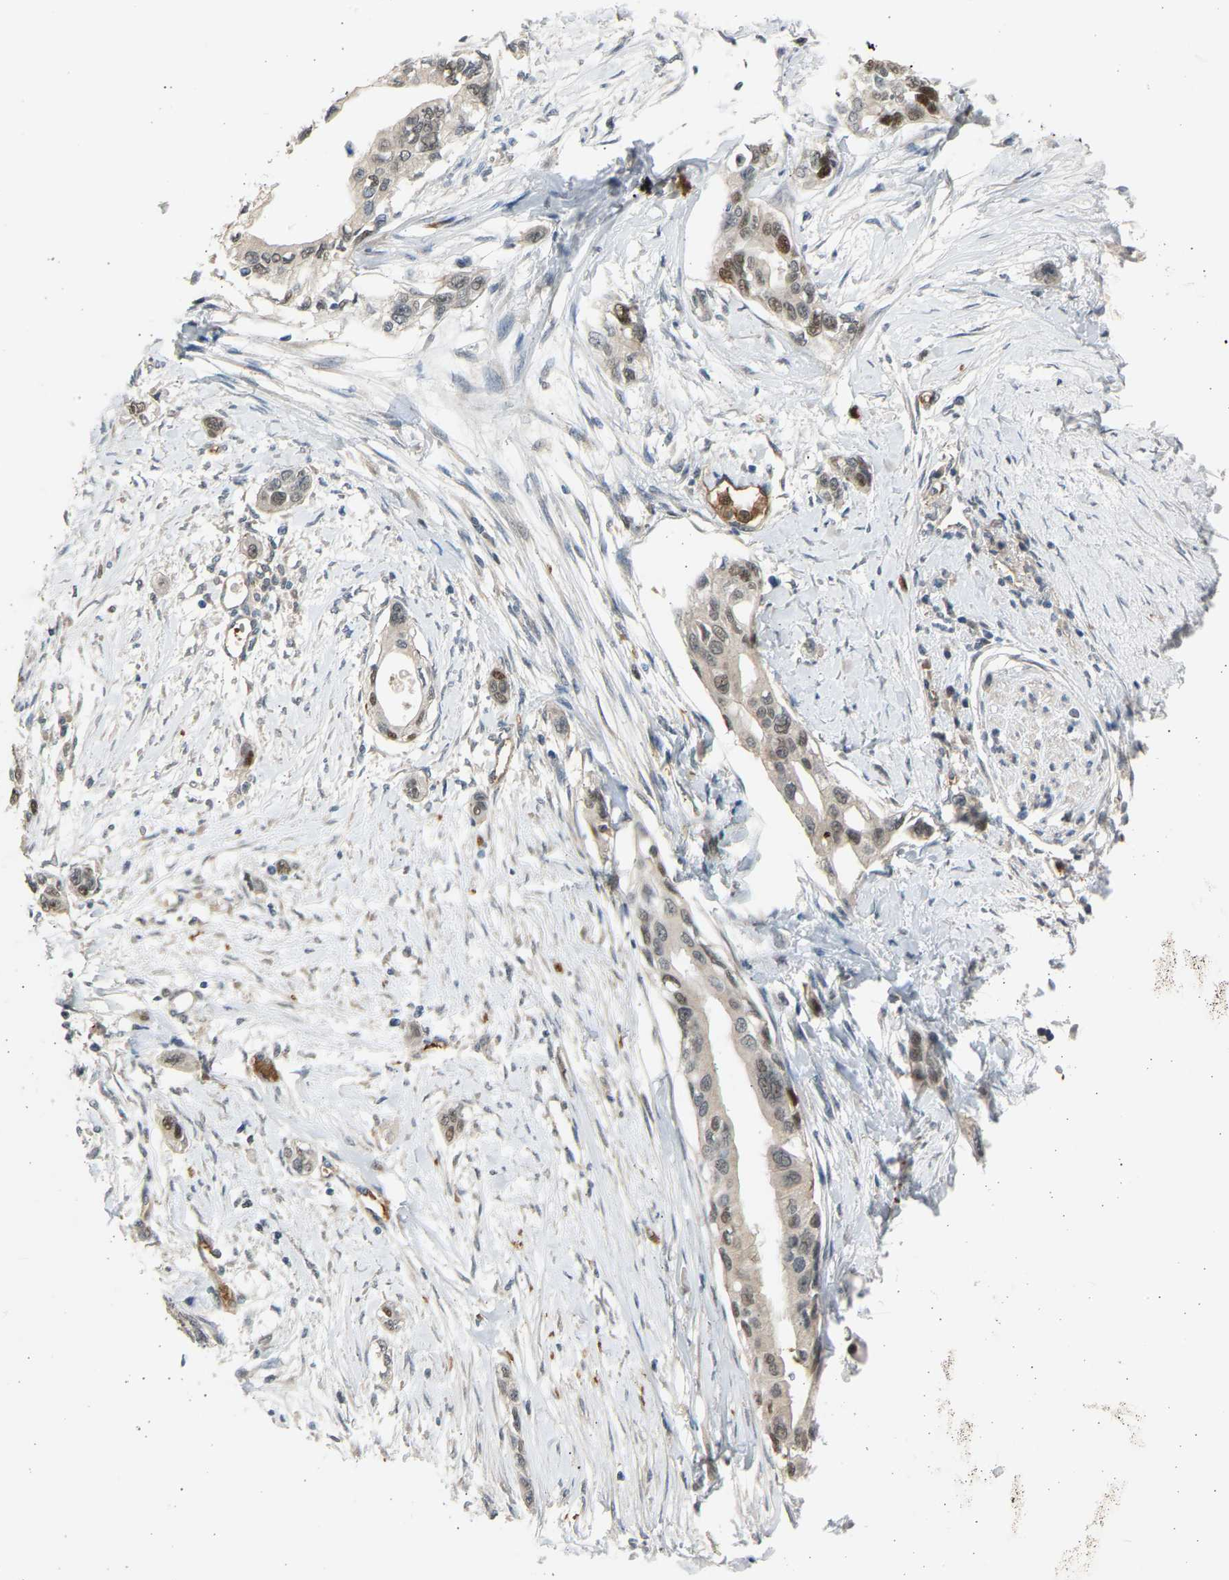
{"staining": {"intensity": "moderate", "quantity": "25%-75%", "location": "nuclear"}, "tissue": "pancreatic cancer", "cell_type": "Tumor cells", "image_type": "cancer", "snomed": [{"axis": "morphology", "description": "Adenocarcinoma, NOS"}, {"axis": "topography", "description": "Pancreas"}], "caption": "Immunohistochemistry (IHC) of human pancreatic cancer shows medium levels of moderate nuclear expression in approximately 25%-75% of tumor cells.", "gene": "BIRC2", "patient": {"sex": "female", "age": 60}}